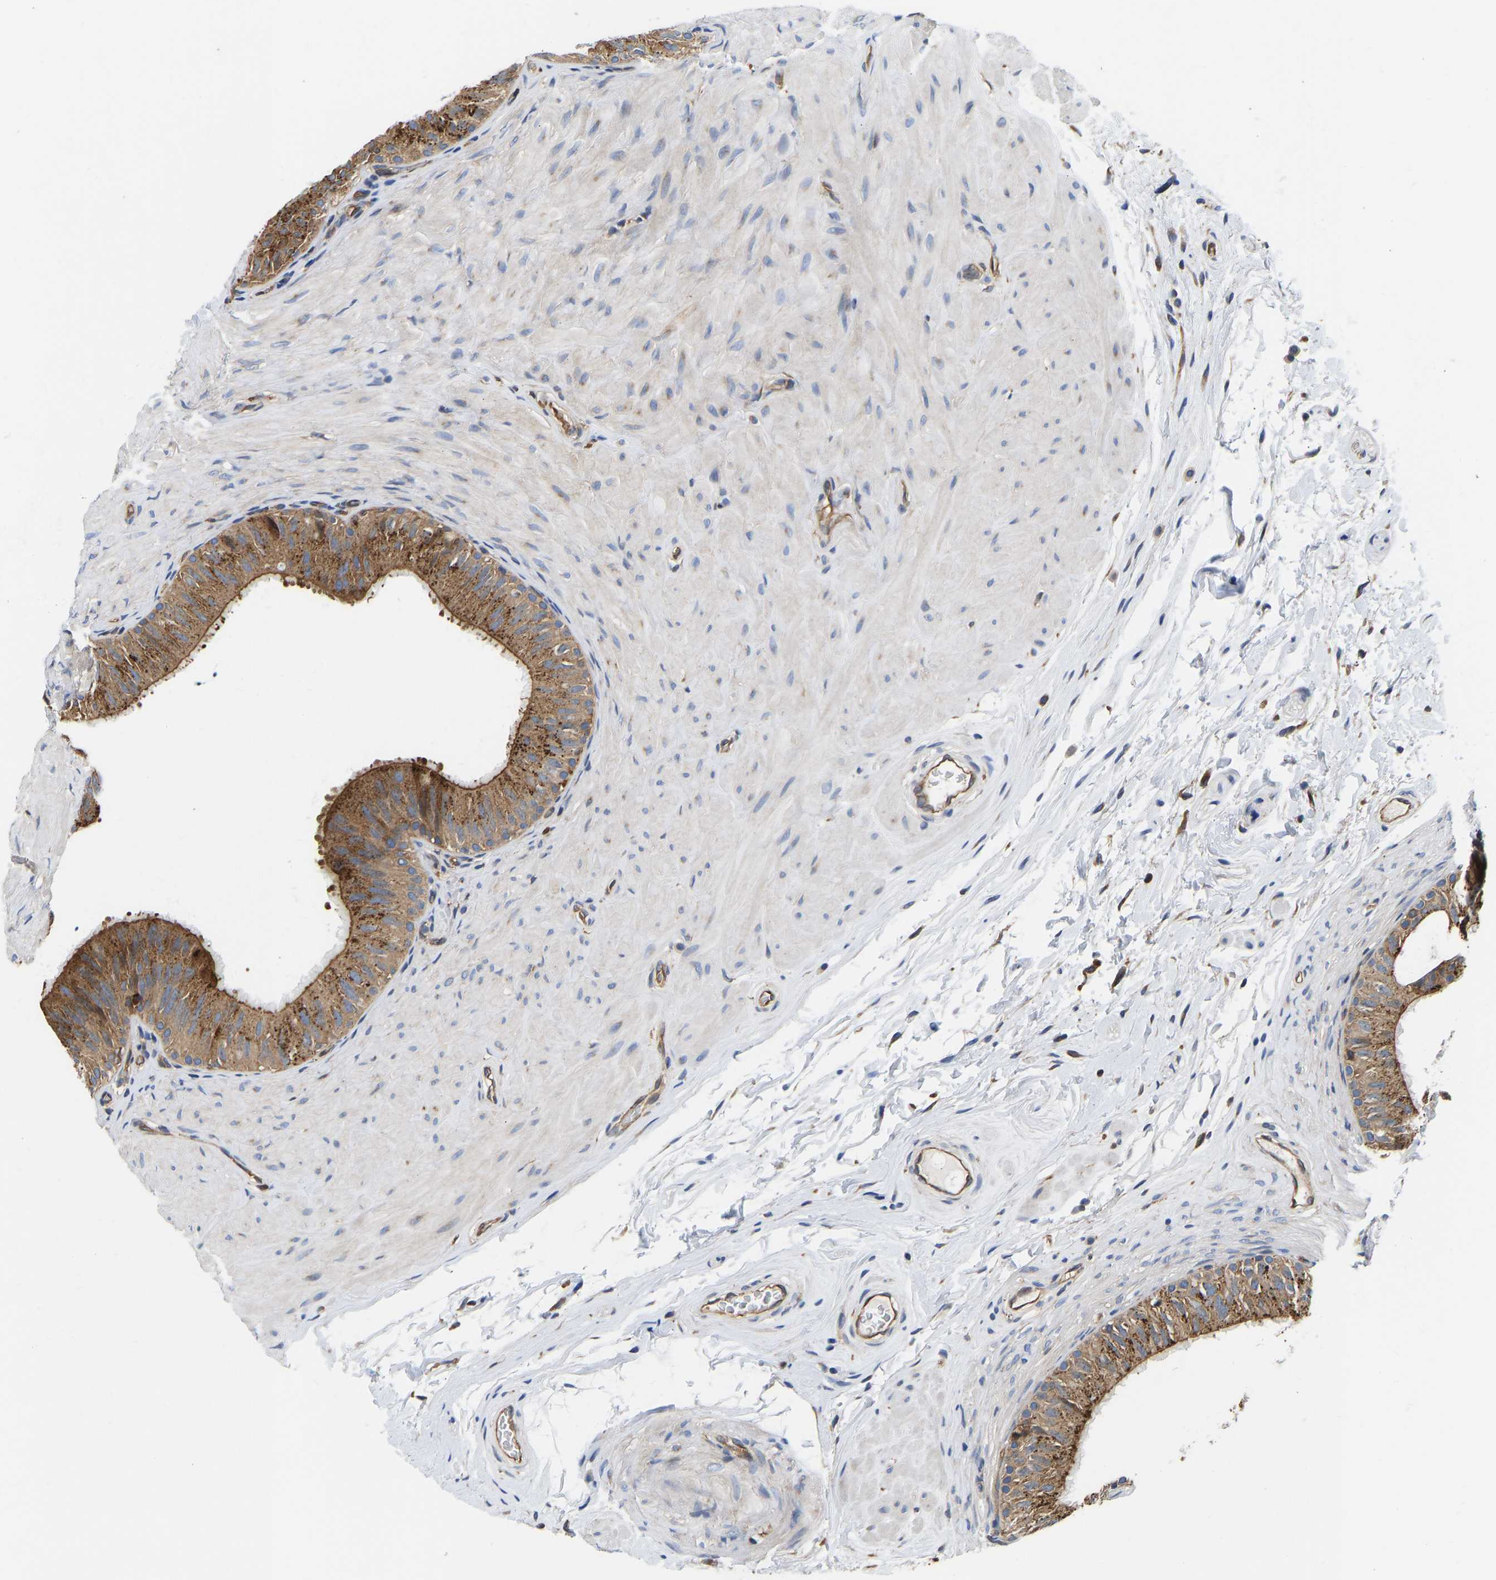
{"staining": {"intensity": "moderate", "quantity": ">75%", "location": "cytoplasmic/membranous"}, "tissue": "epididymis", "cell_type": "Glandular cells", "image_type": "normal", "snomed": [{"axis": "morphology", "description": "Normal tissue, NOS"}, {"axis": "topography", "description": "Epididymis"}], "caption": "Epididymis stained with immunohistochemistry shows moderate cytoplasmic/membranous expression in about >75% of glandular cells. (Brightfield microscopy of DAB IHC at high magnification).", "gene": "FLNB", "patient": {"sex": "male", "age": 34}}